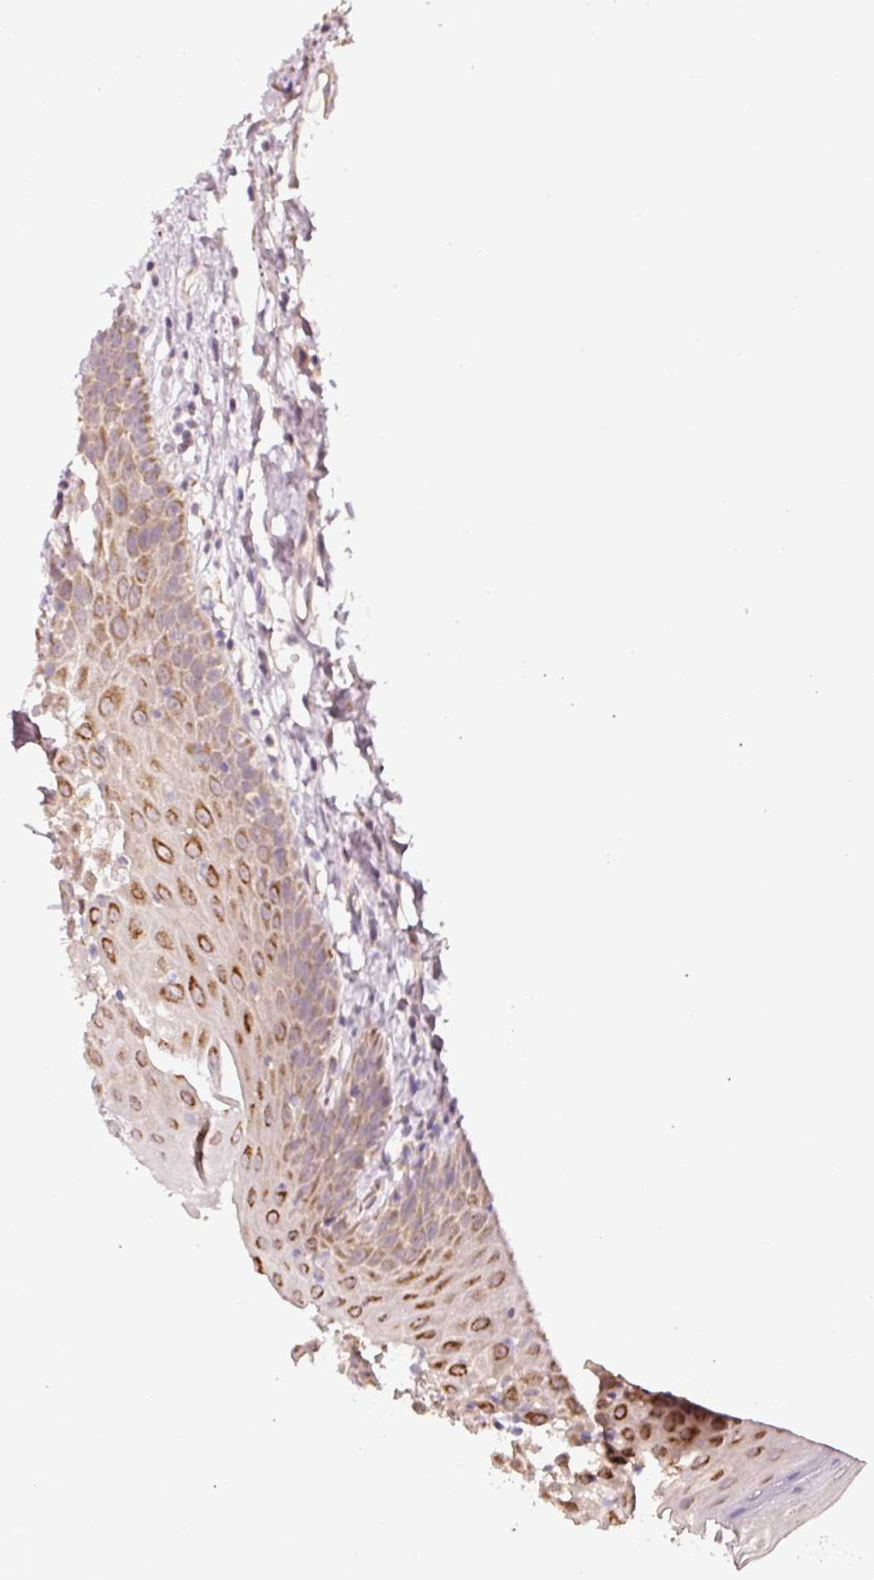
{"staining": {"intensity": "strong", "quantity": "25%-75%", "location": "cytoplasmic/membranous"}, "tissue": "oral mucosa", "cell_type": "Squamous epithelial cells", "image_type": "normal", "snomed": [{"axis": "morphology", "description": "Normal tissue, NOS"}, {"axis": "topography", "description": "Oral tissue"}, {"axis": "topography", "description": "Tounge, NOS"}], "caption": "Oral mucosa stained with DAB immunohistochemistry (IHC) reveals high levels of strong cytoplasmic/membranous positivity in about 25%-75% of squamous epithelial cells. Nuclei are stained in blue.", "gene": "ARHGAP22", "patient": {"sex": "female", "age": 59}}